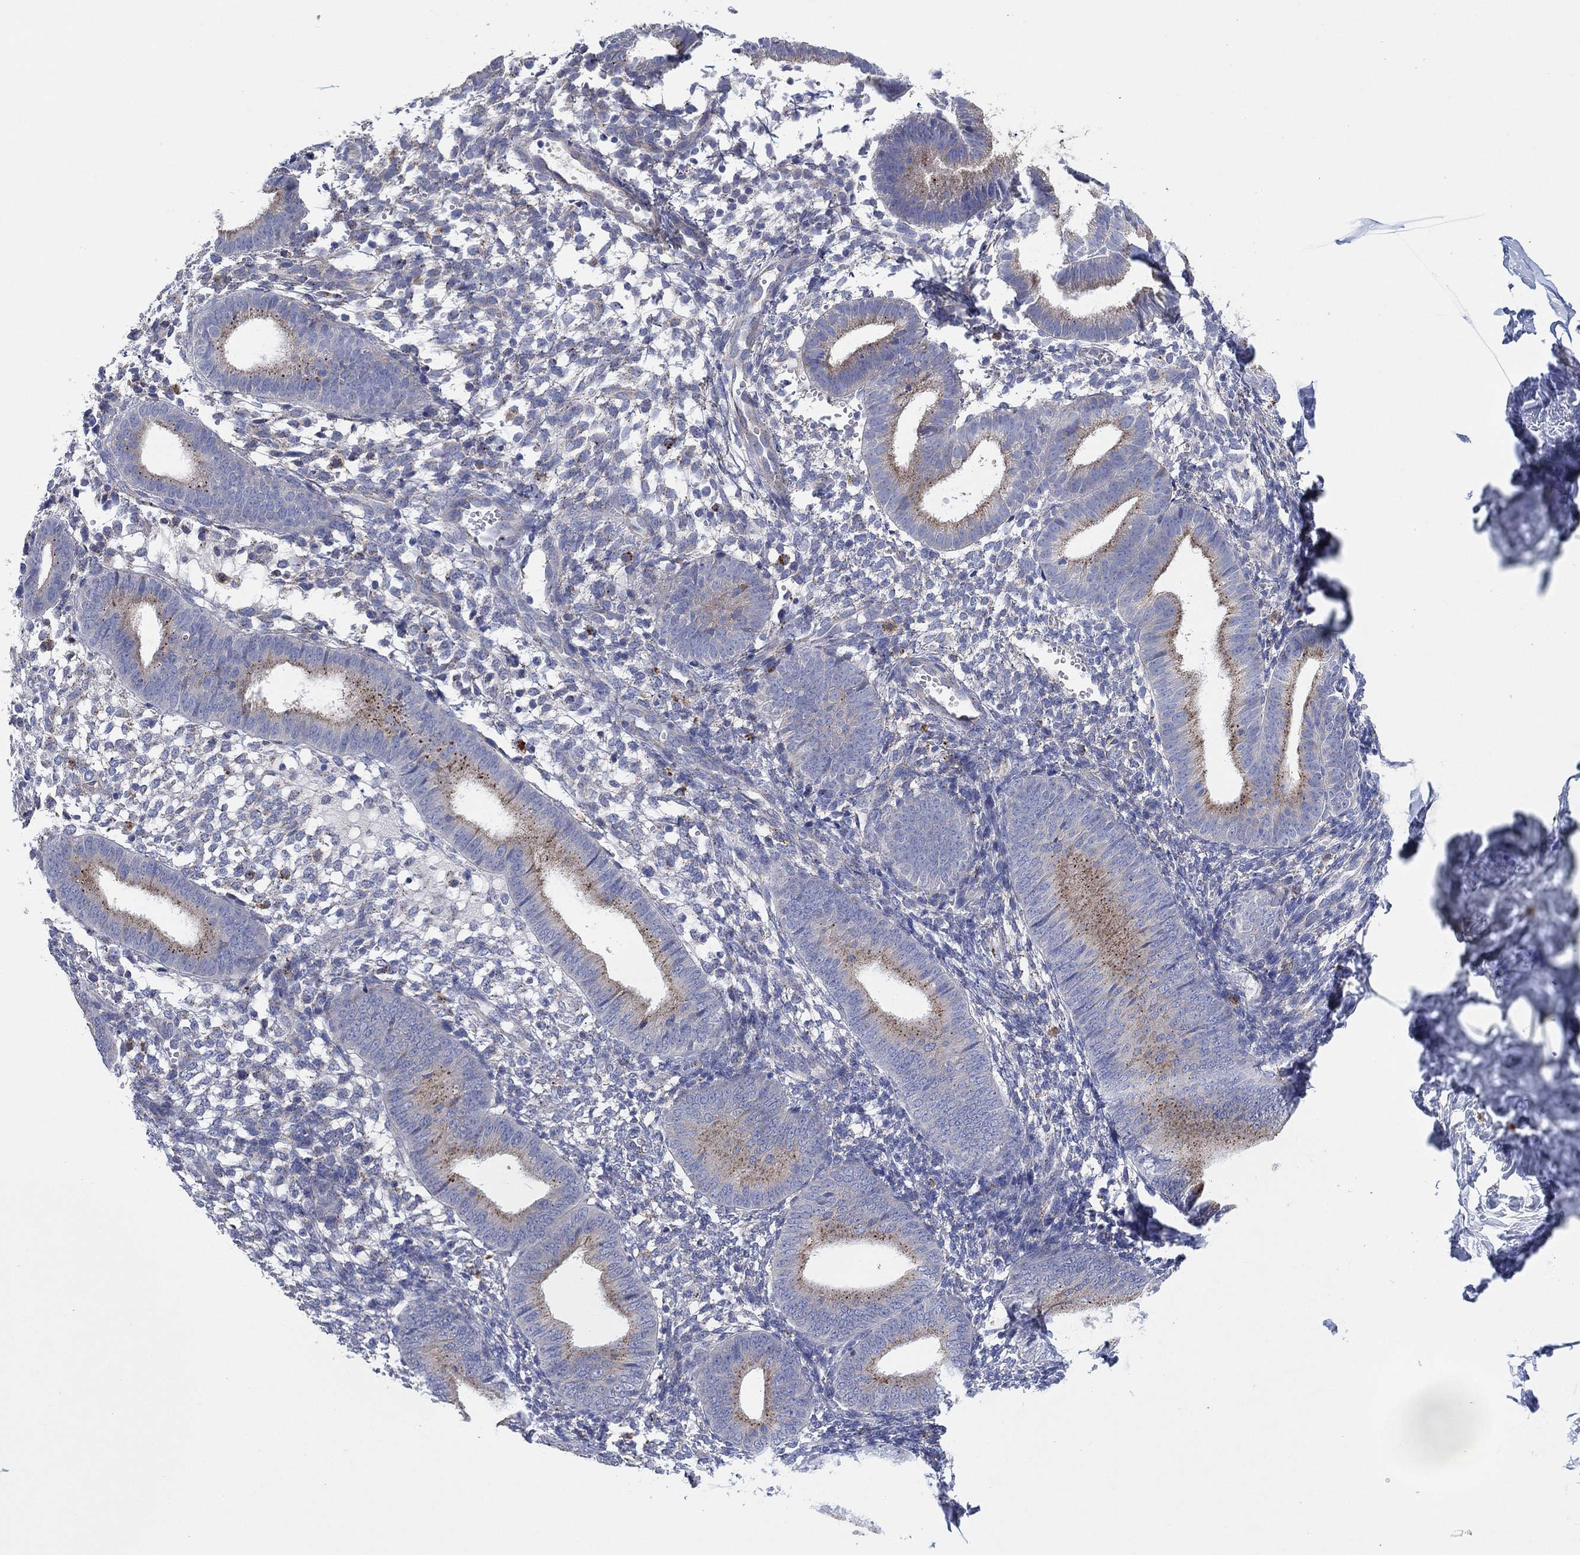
{"staining": {"intensity": "negative", "quantity": "none", "location": "none"}, "tissue": "endometrium", "cell_type": "Cells in endometrial stroma", "image_type": "normal", "snomed": [{"axis": "morphology", "description": "Normal tissue, NOS"}, {"axis": "topography", "description": "Endometrium"}], "caption": "The immunohistochemistry micrograph has no significant positivity in cells in endometrial stroma of endometrium.", "gene": "GALNS", "patient": {"sex": "female", "age": 39}}